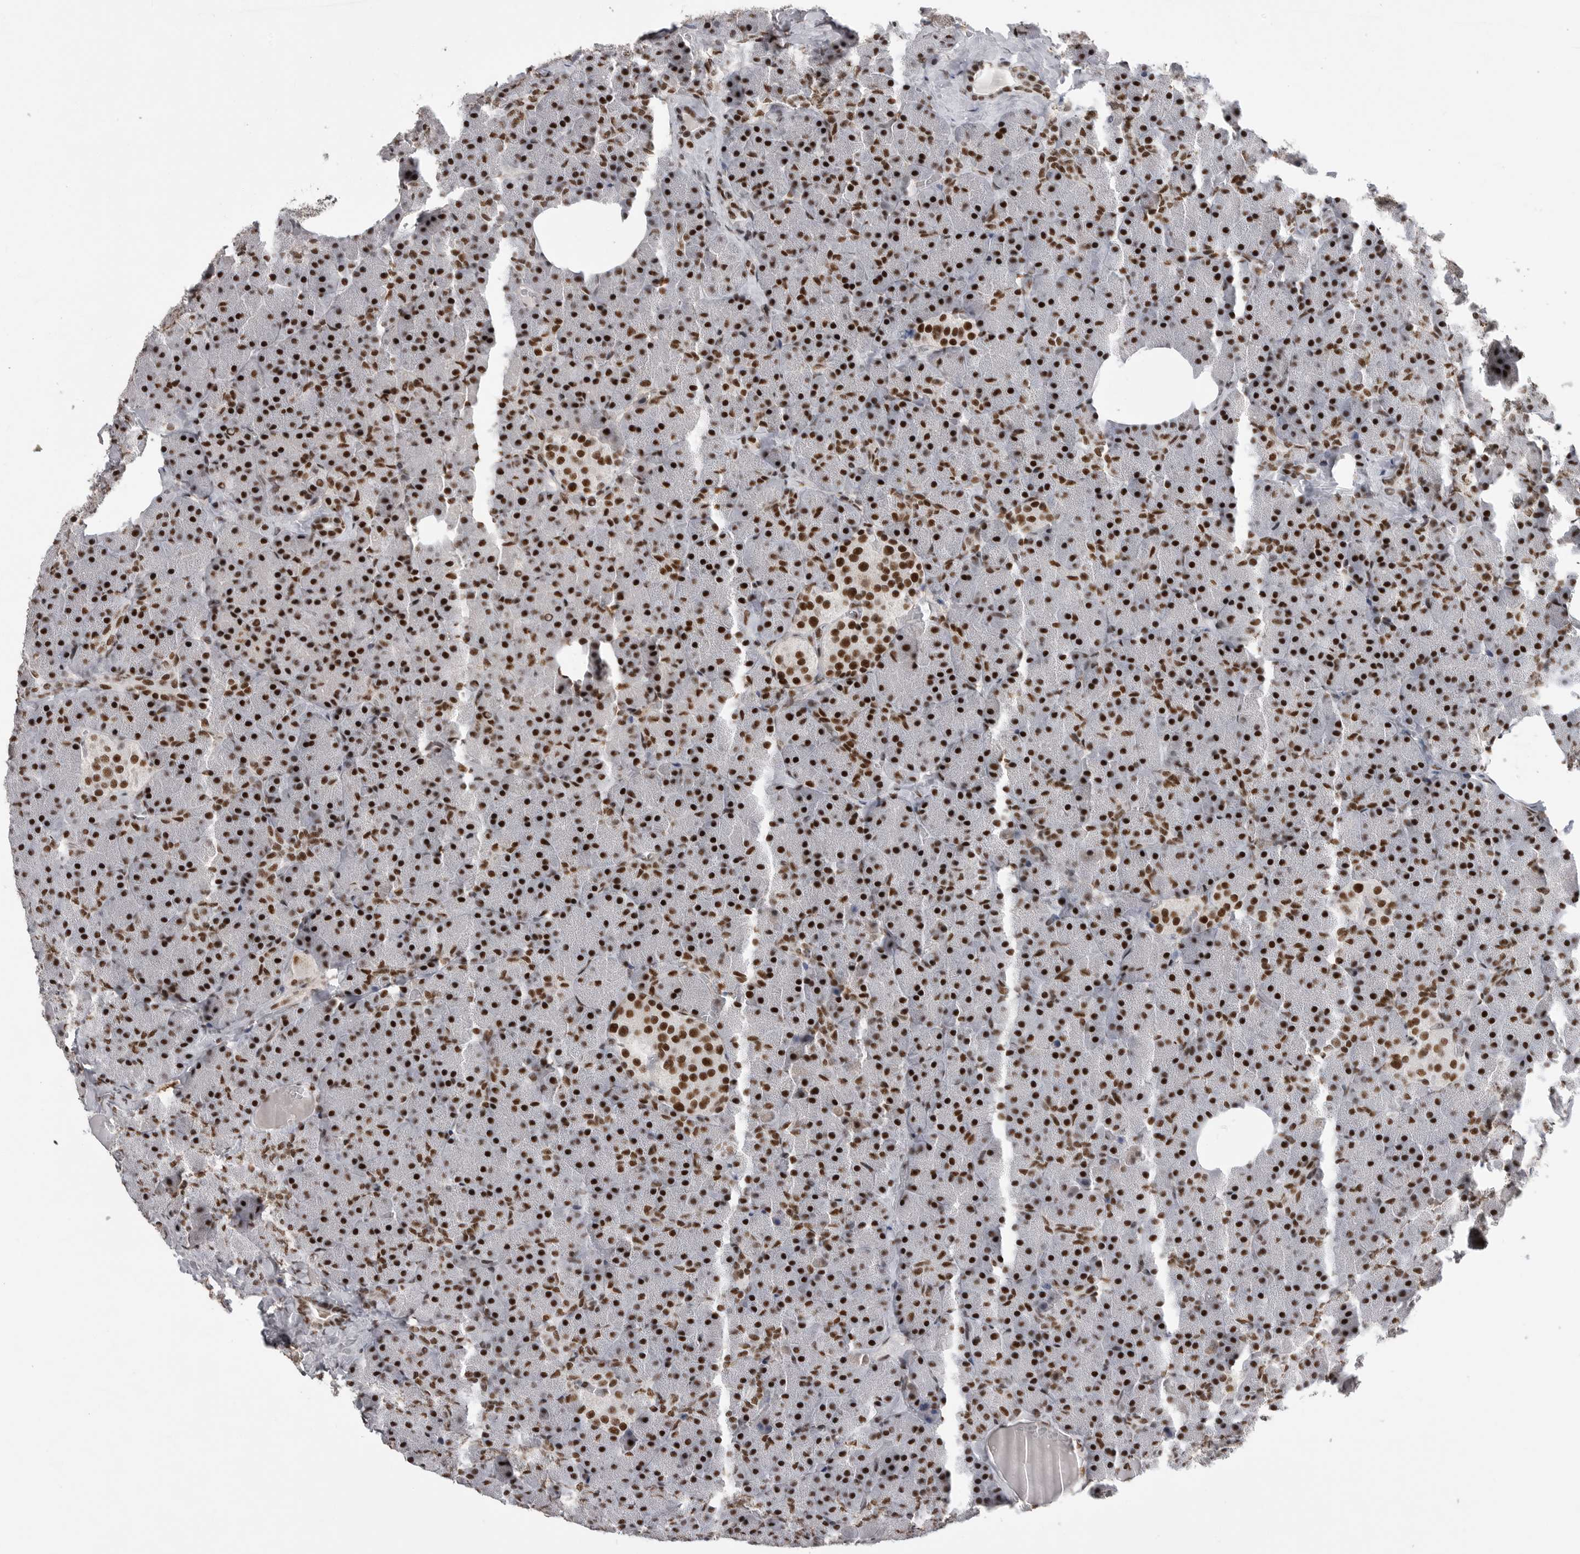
{"staining": {"intensity": "strong", "quantity": ">75%", "location": "nuclear"}, "tissue": "pancreas", "cell_type": "Exocrine glandular cells", "image_type": "normal", "snomed": [{"axis": "morphology", "description": "Normal tissue, NOS"}, {"axis": "morphology", "description": "Carcinoid, malignant, NOS"}, {"axis": "topography", "description": "Pancreas"}], "caption": "Pancreas stained for a protein reveals strong nuclear positivity in exocrine glandular cells. The protein of interest is stained brown, and the nuclei are stained in blue (DAB (3,3'-diaminobenzidine) IHC with brightfield microscopy, high magnification).", "gene": "PPP1R8", "patient": {"sex": "female", "age": 35}}